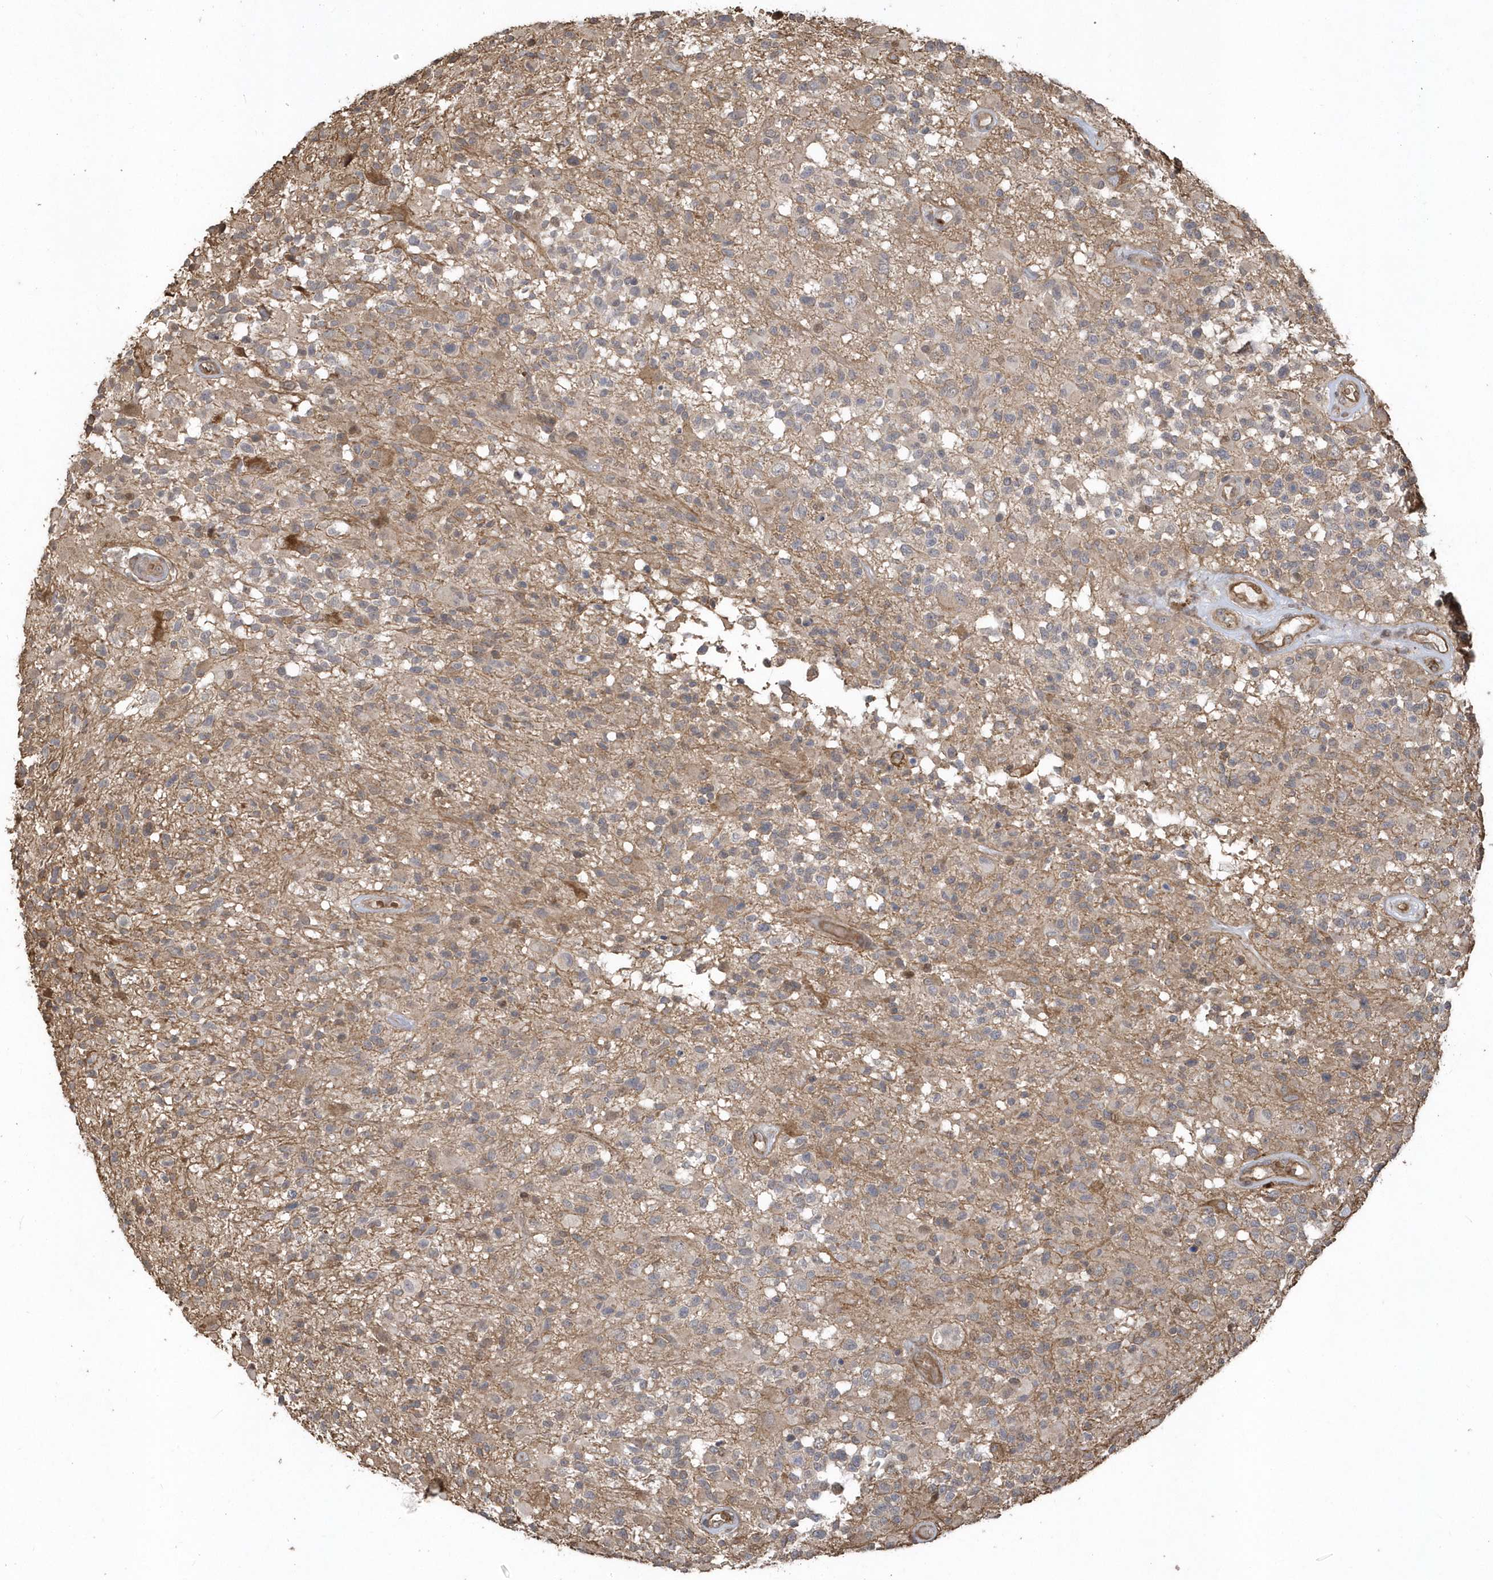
{"staining": {"intensity": "weak", "quantity": "<25%", "location": "cytoplasmic/membranous"}, "tissue": "glioma", "cell_type": "Tumor cells", "image_type": "cancer", "snomed": [{"axis": "morphology", "description": "Glioma, malignant, High grade"}, {"axis": "morphology", "description": "Glioblastoma, NOS"}, {"axis": "topography", "description": "Brain"}], "caption": "Immunohistochemical staining of human glioma demonstrates no significant staining in tumor cells. (Stains: DAB (3,3'-diaminobenzidine) immunohistochemistry with hematoxylin counter stain, Microscopy: brightfield microscopy at high magnification).", "gene": "HERPUD1", "patient": {"sex": "male", "age": 60}}